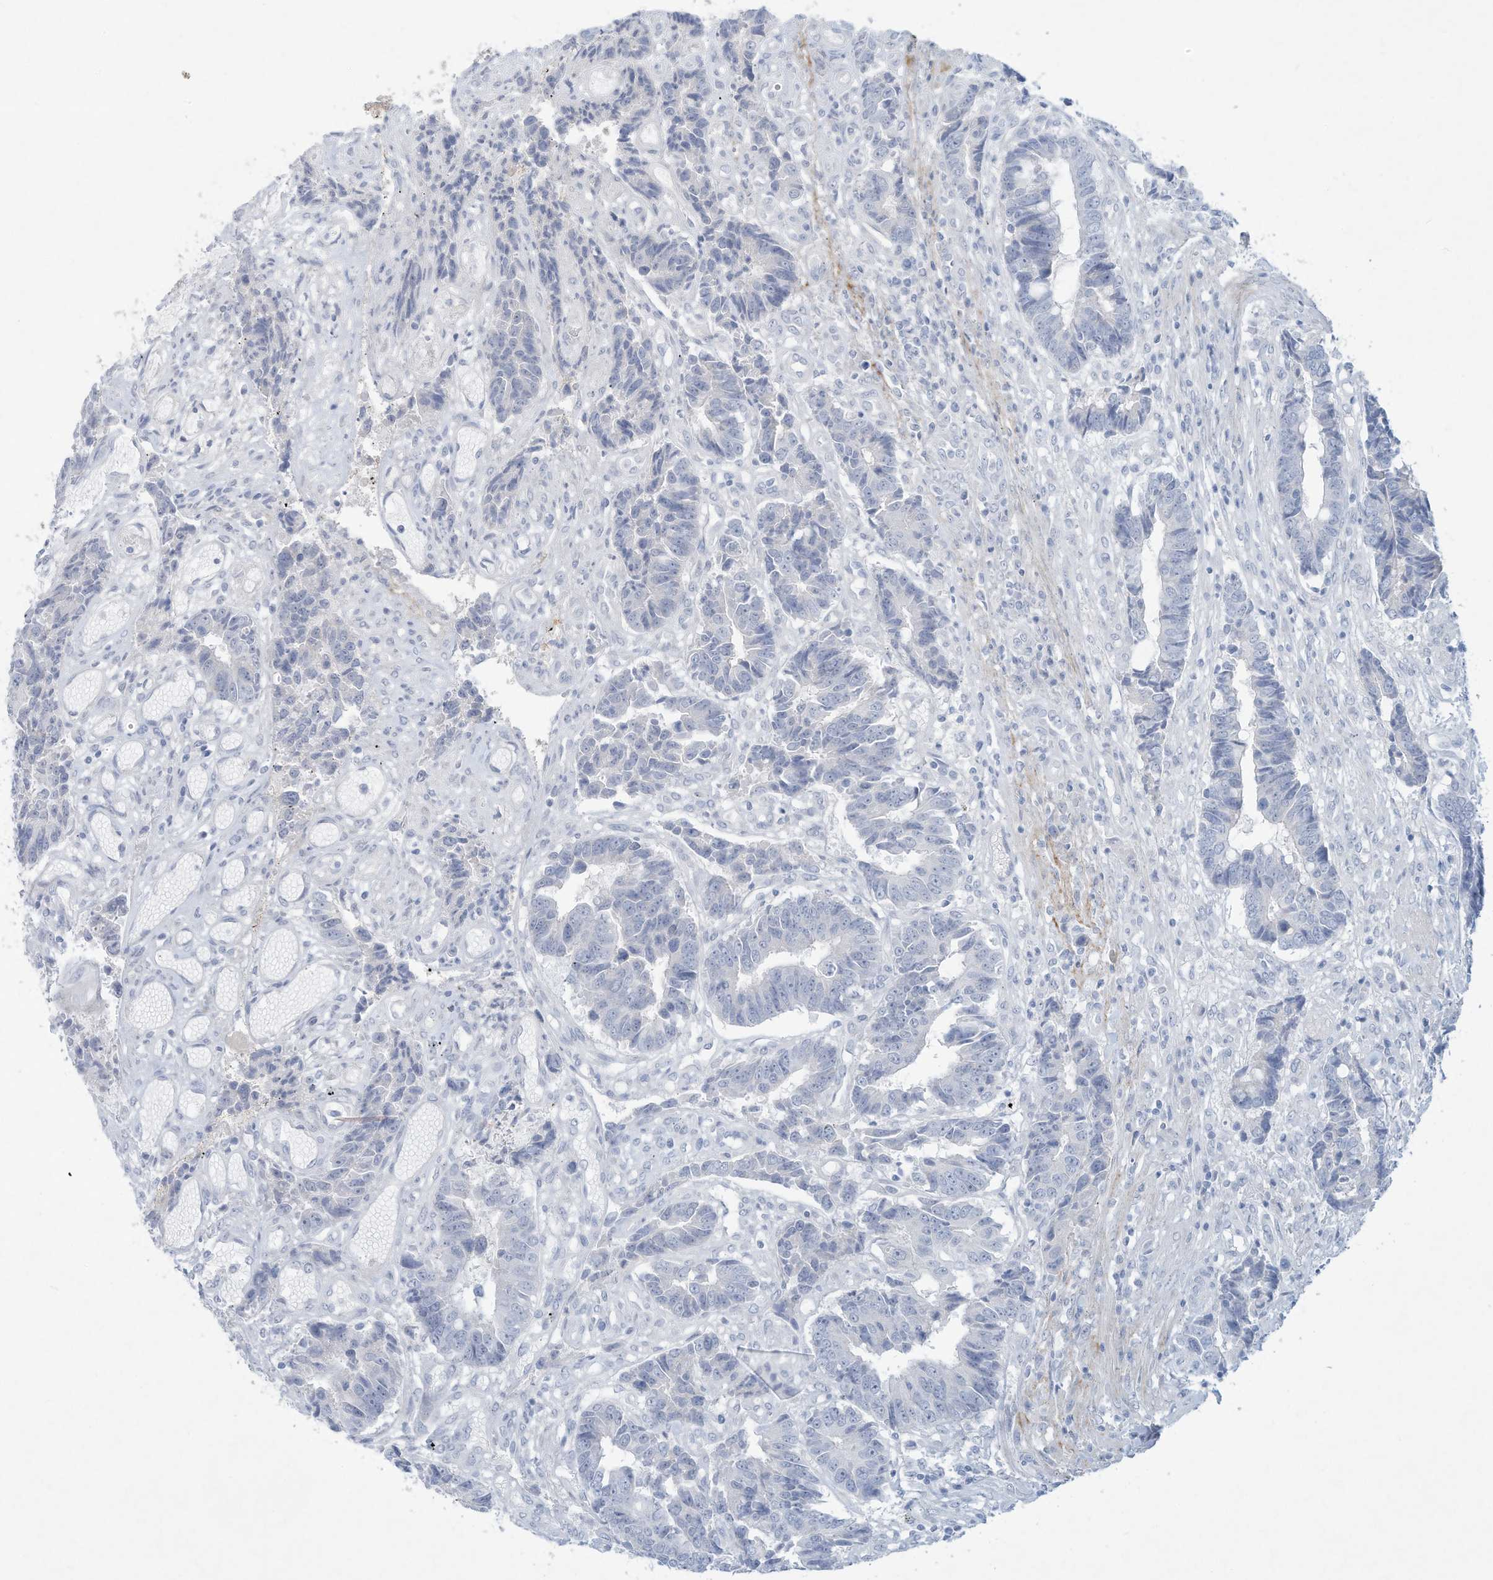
{"staining": {"intensity": "negative", "quantity": "none", "location": "none"}, "tissue": "colorectal cancer", "cell_type": "Tumor cells", "image_type": "cancer", "snomed": [{"axis": "morphology", "description": "Adenocarcinoma, NOS"}, {"axis": "topography", "description": "Rectum"}], "caption": "High power microscopy image of an IHC histopathology image of adenocarcinoma (colorectal), revealing no significant positivity in tumor cells. The staining is performed using DAB brown chromogen with nuclei counter-stained in using hematoxylin.", "gene": "PAX6", "patient": {"sex": "male", "age": 84}}